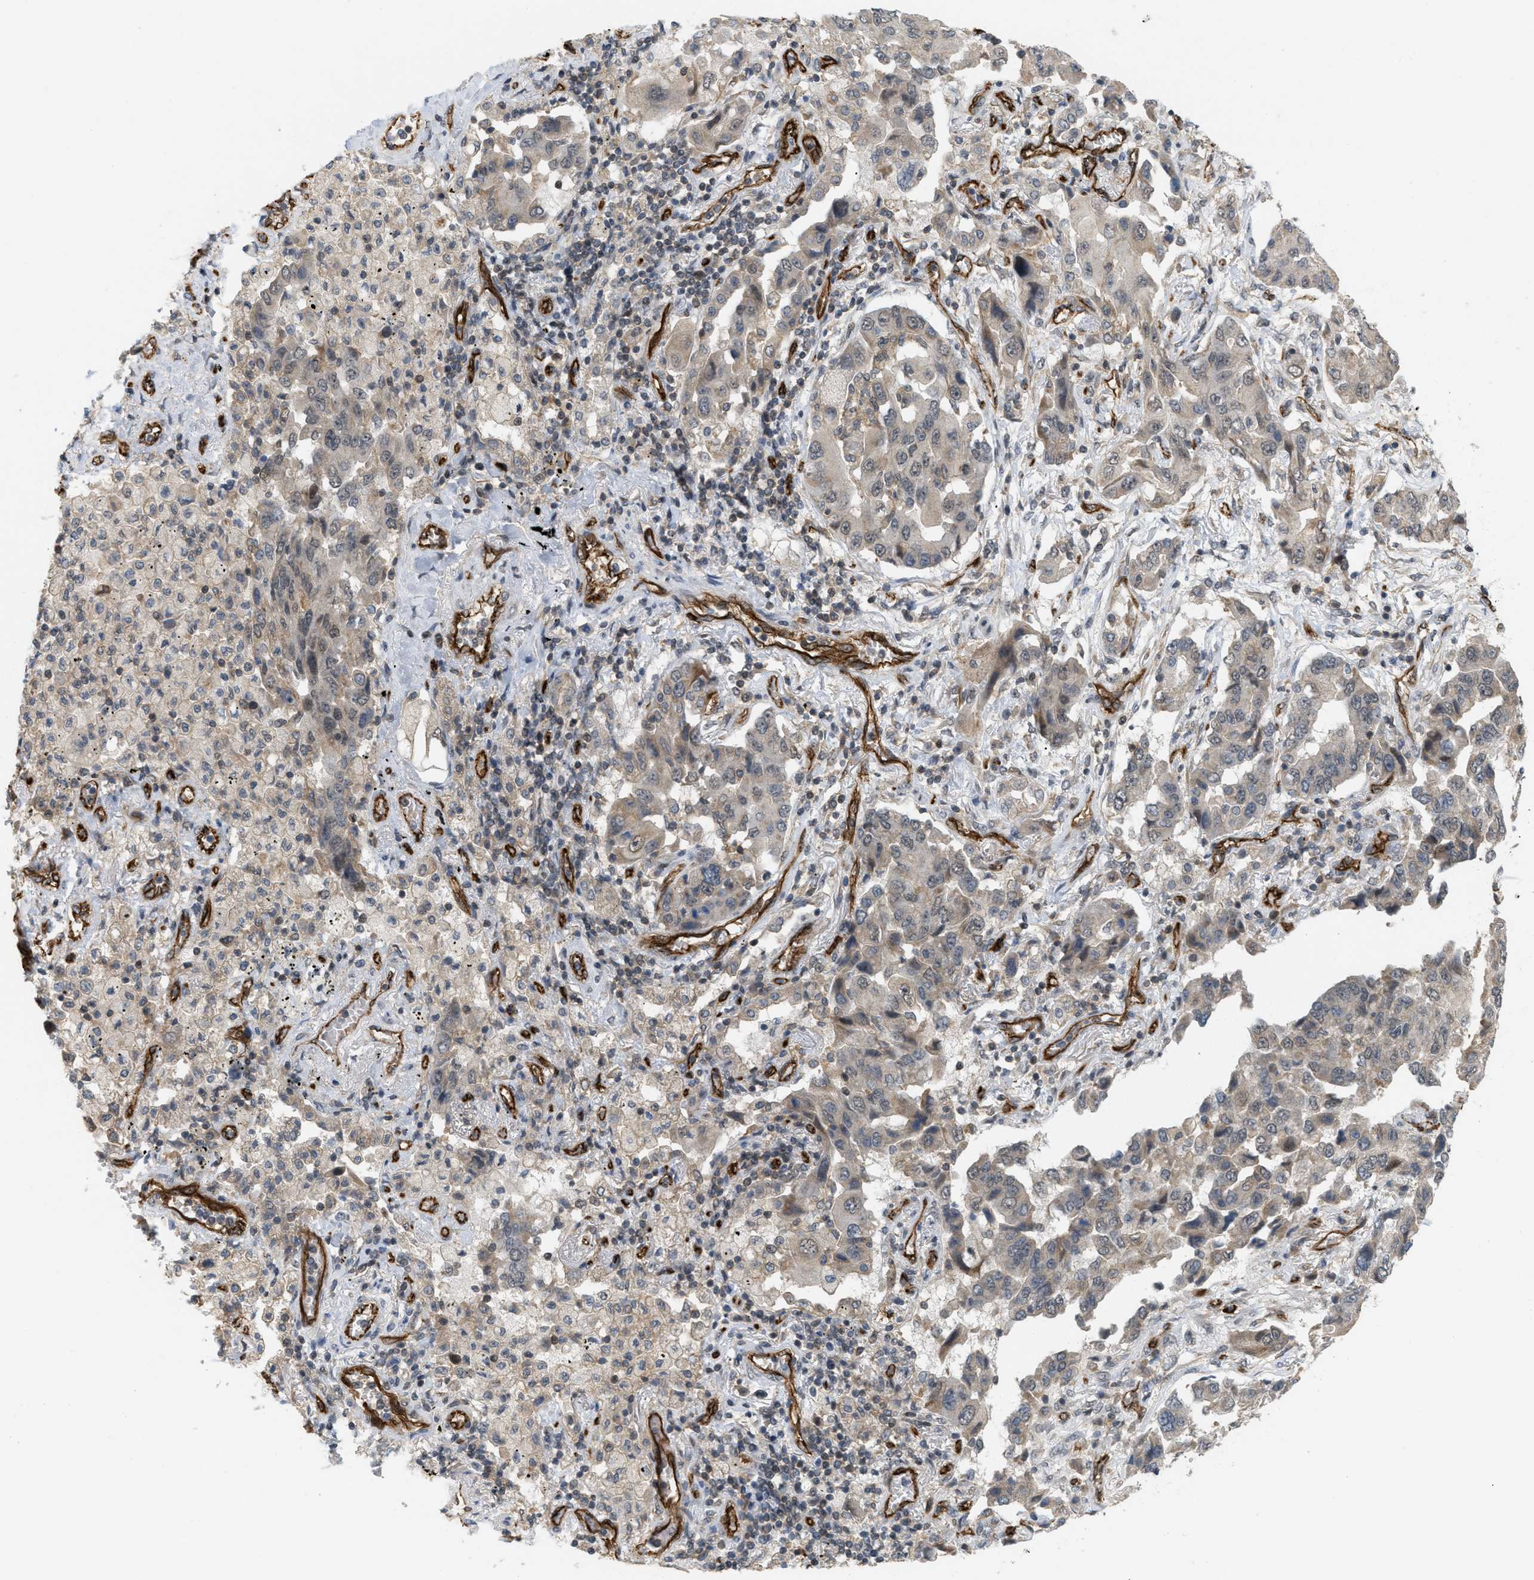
{"staining": {"intensity": "weak", "quantity": "25%-75%", "location": "cytoplasmic/membranous"}, "tissue": "lung cancer", "cell_type": "Tumor cells", "image_type": "cancer", "snomed": [{"axis": "morphology", "description": "Adenocarcinoma, NOS"}, {"axis": "topography", "description": "Lung"}], "caption": "Immunohistochemical staining of lung cancer shows weak cytoplasmic/membranous protein staining in approximately 25%-75% of tumor cells.", "gene": "PALMD", "patient": {"sex": "female", "age": 65}}